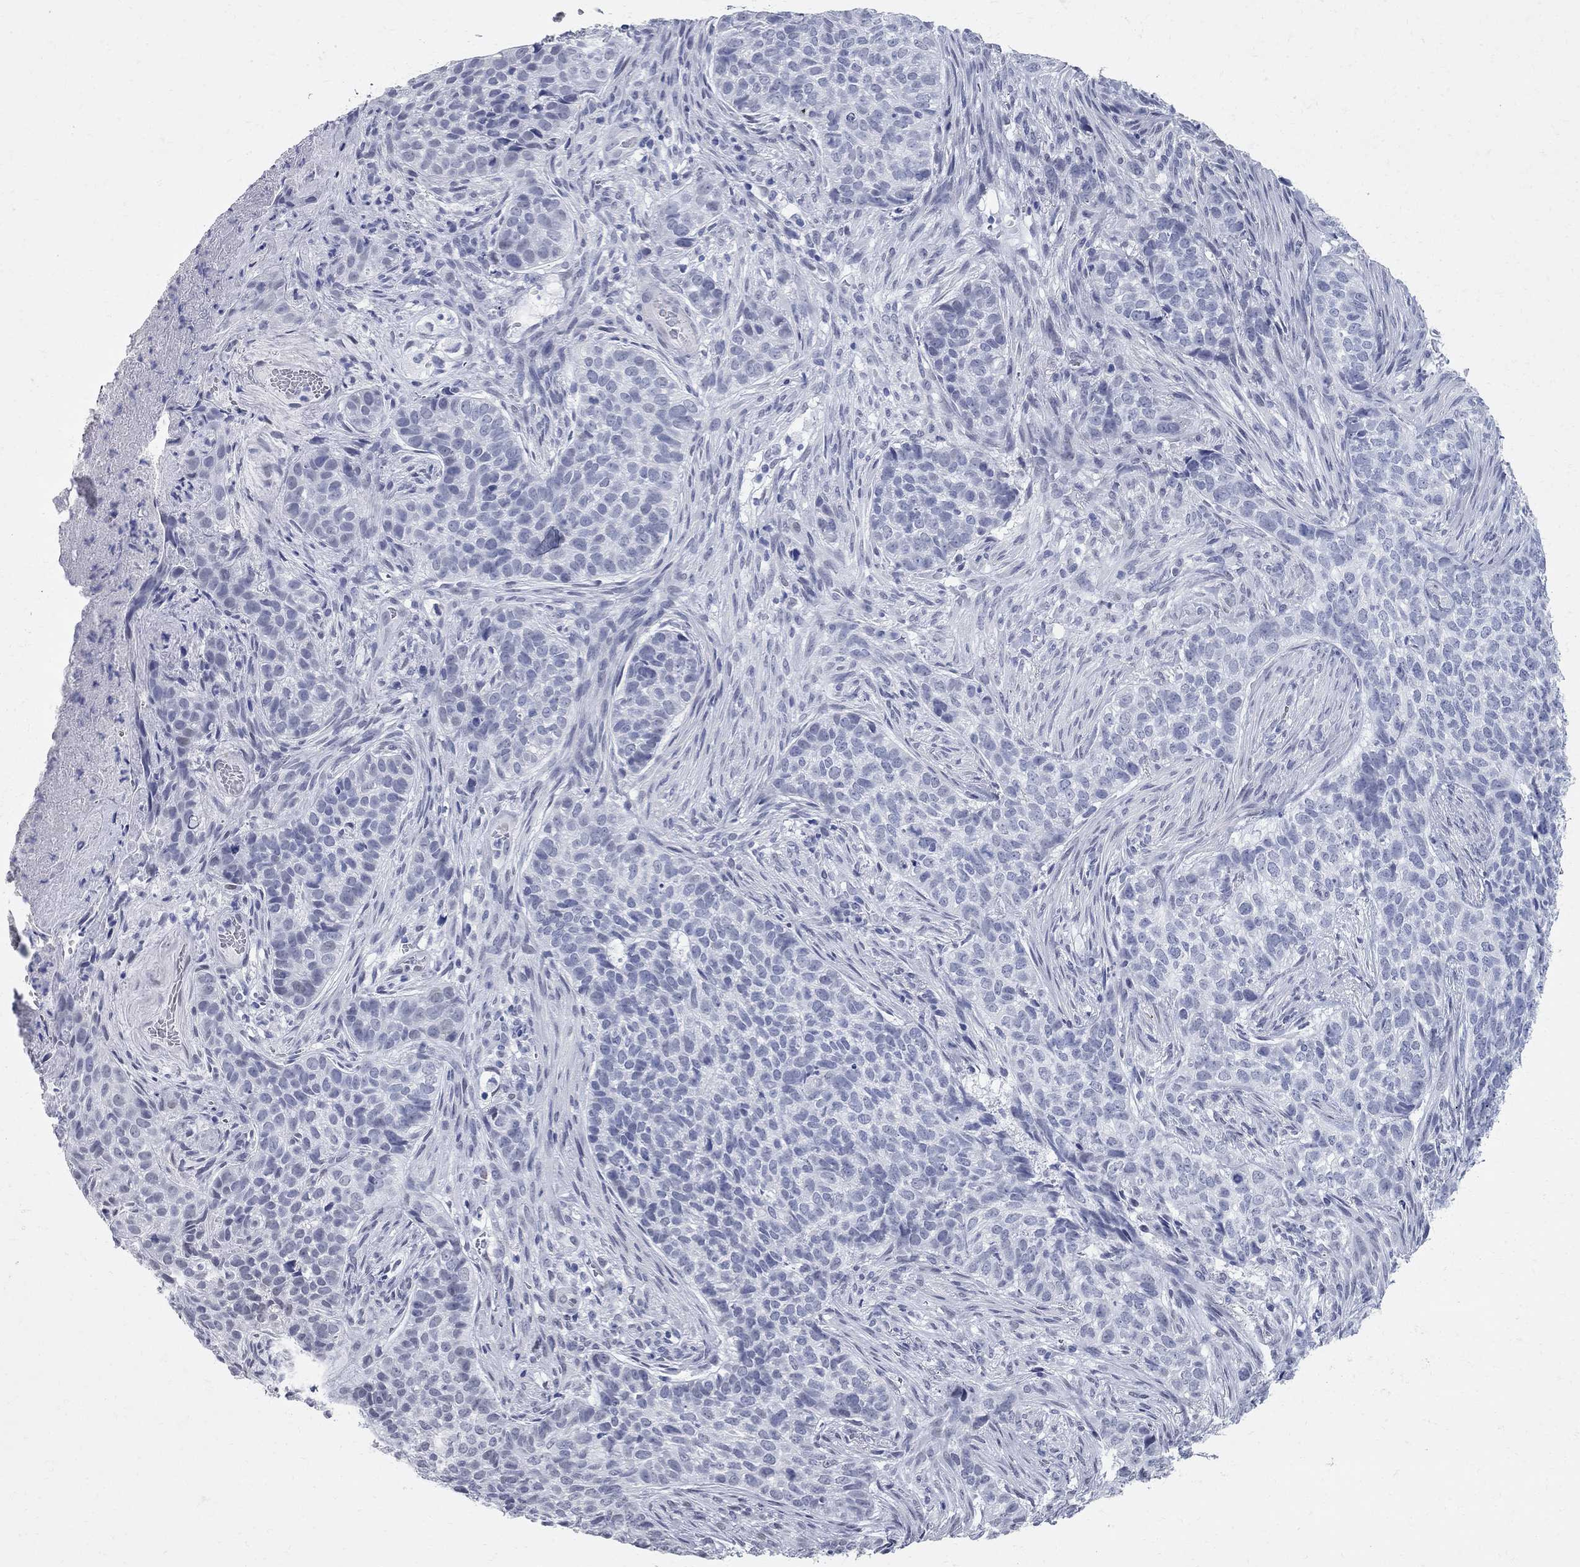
{"staining": {"intensity": "negative", "quantity": "none", "location": "none"}, "tissue": "skin cancer", "cell_type": "Tumor cells", "image_type": "cancer", "snomed": [{"axis": "morphology", "description": "Basal cell carcinoma"}, {"axis": "topography", "description": "Skin"}], "caption": "Immunohistochemistry of skin cancer (basal cell carcinoma) demonstrates no expression in tumor cells.", "gene": "BPIFB1", "patient": {"sex": "female", "age": 69}}